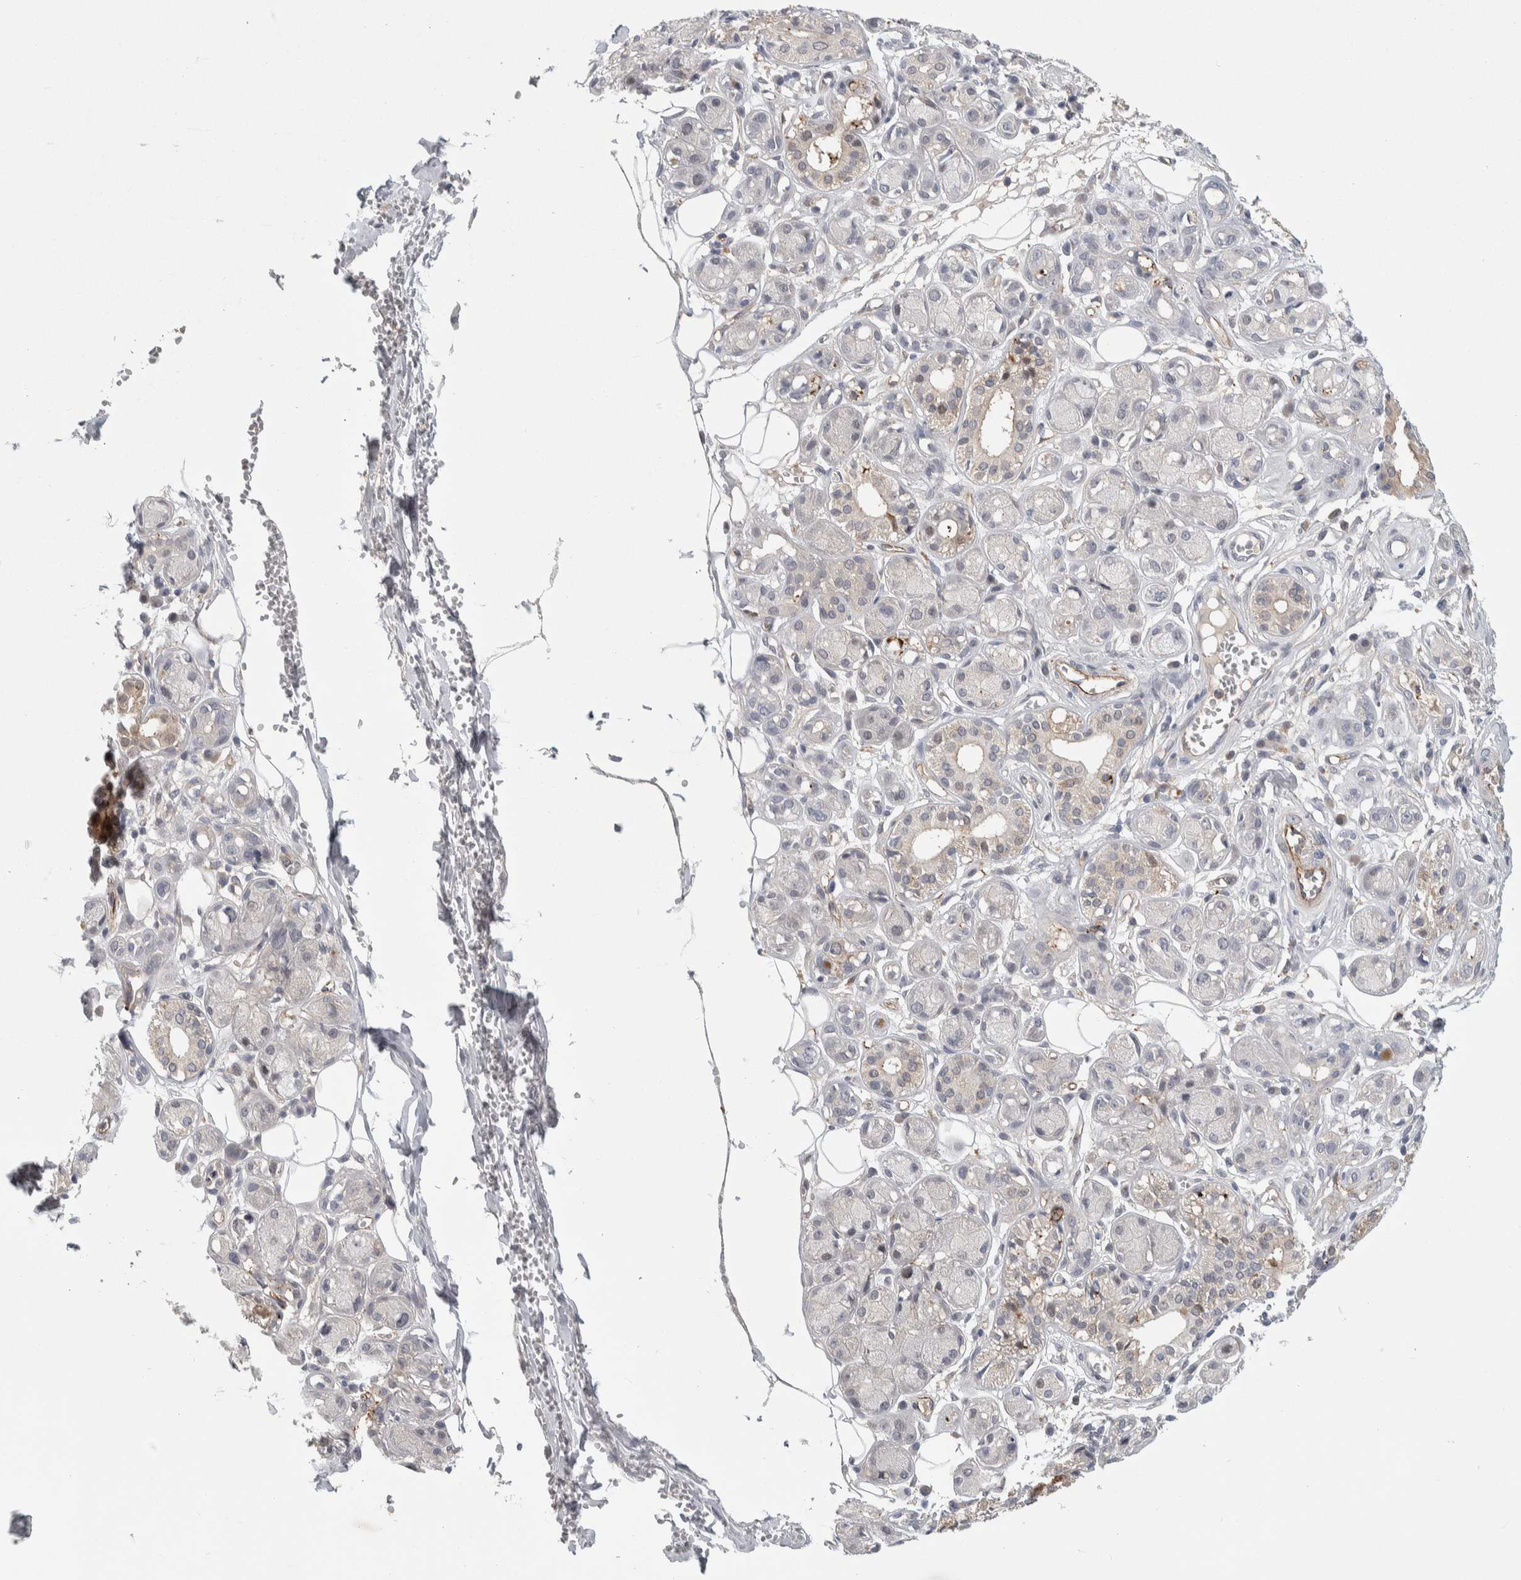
{"staining": {"intensity": "negative", "quantity": "none", "location": "none"}, "tissue": "adipose tissue", "cell_type": "Adipocytes", "image_type": "normal", "snomed": [{"axis": "morphology", "description": "Normal tissue, NOS"}, {"axis": "morphology", "description": "Inflammation, NOS"}, {"axis": "topography", "description": "Salivary gland"}, {"axis": "topography", "description": "Peripheral nerve tissue"}], "caption": "Human adipose tissue stained for a protein using immunohistochemistry (IHC) demonstrates no expression in adipocytes.", "gene": "ZNF862", "patient": {"sex": "female", "age": 75}}